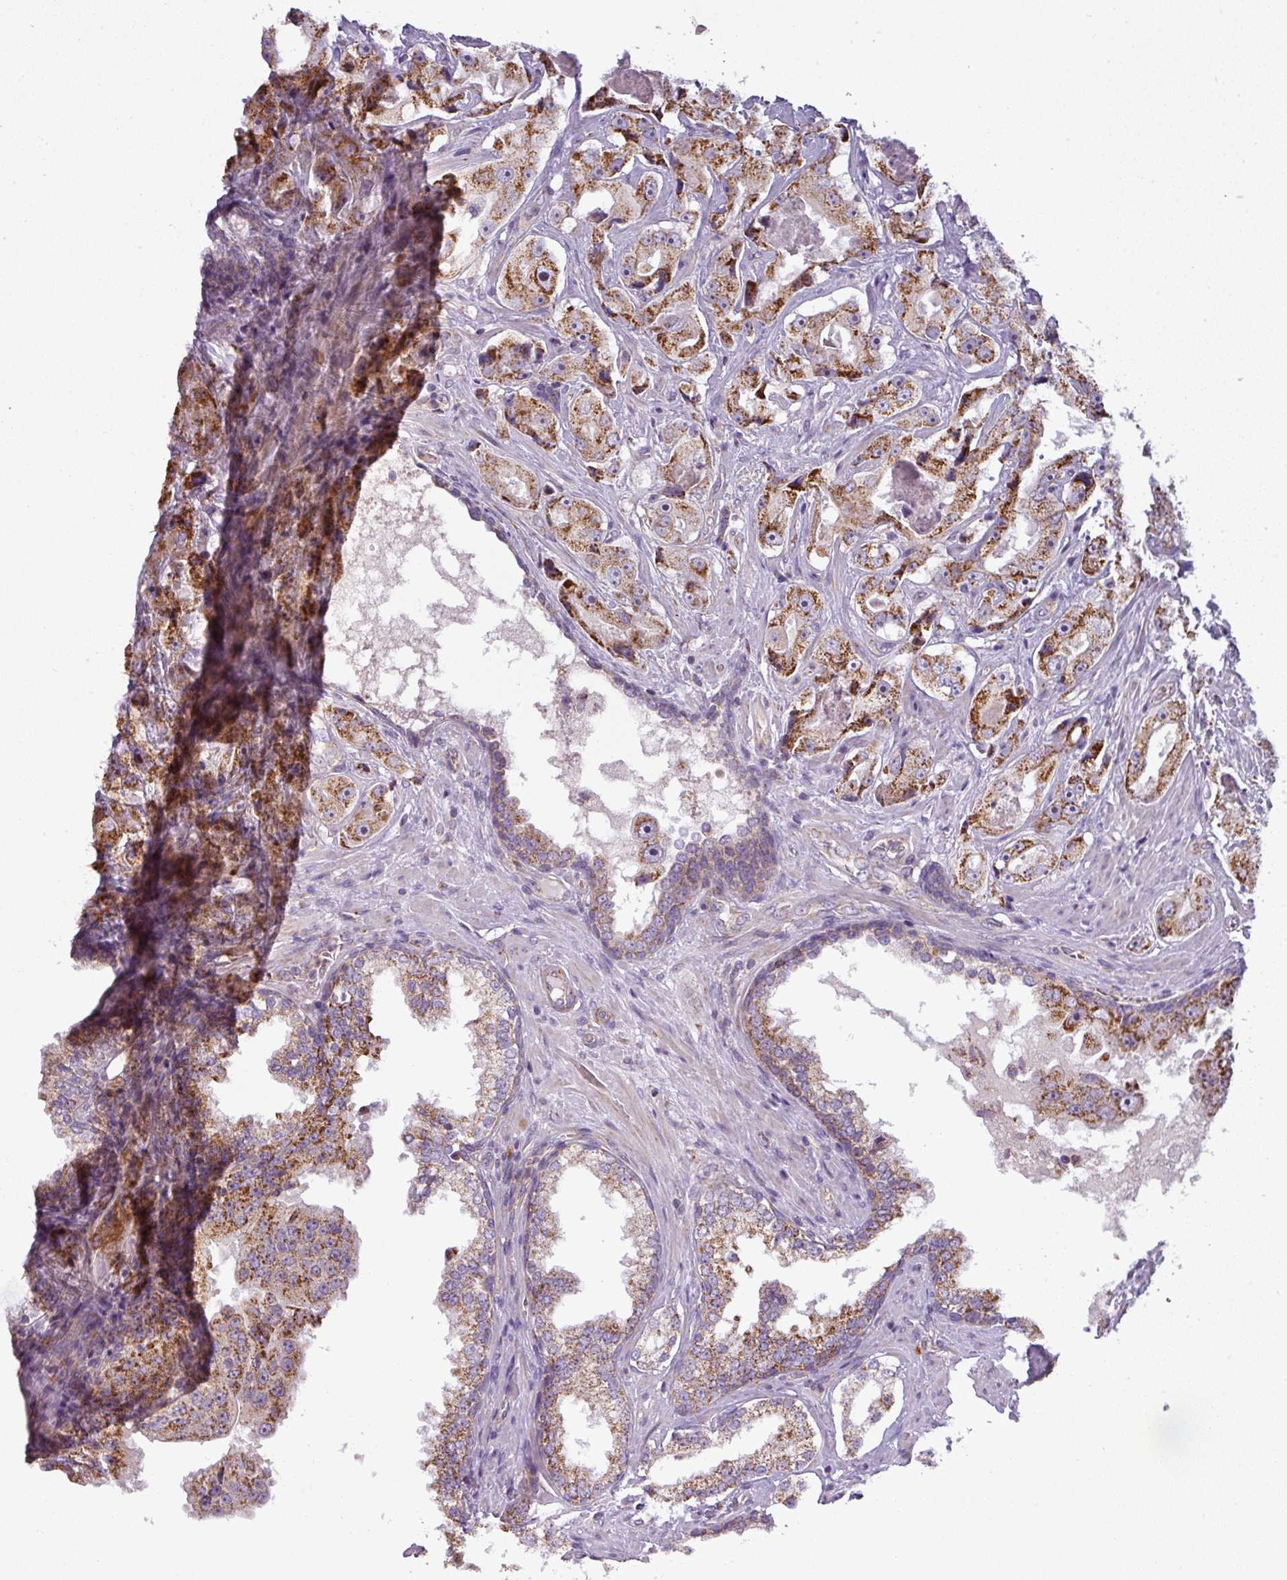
{"staining": {"intensity": "moderate", "quantity": ">75%", "location": "cytoplasmic/membranous"}, "tissue": "prostate cancer", "cell_type": "Tumor cells", "image_type": "cancer", "snomed": [{"axis": "morphology", "description": "Adenocarcinoma, High grade"}, {"axis": "topography", "description": "Prostate"}], "caption": "Immunohistochemical staining of human prostate cancer reveals medium levels of moderate cytoplasmic/membranous positivity in approximately >75% of tumor cells. The staining is performed using DAB brown chromogen to label protein expression. The nuclei are counter-stained blue using hematoxylin.", "gene": "PNMA6A", "patient": {"sex": "male", "age": 73}}